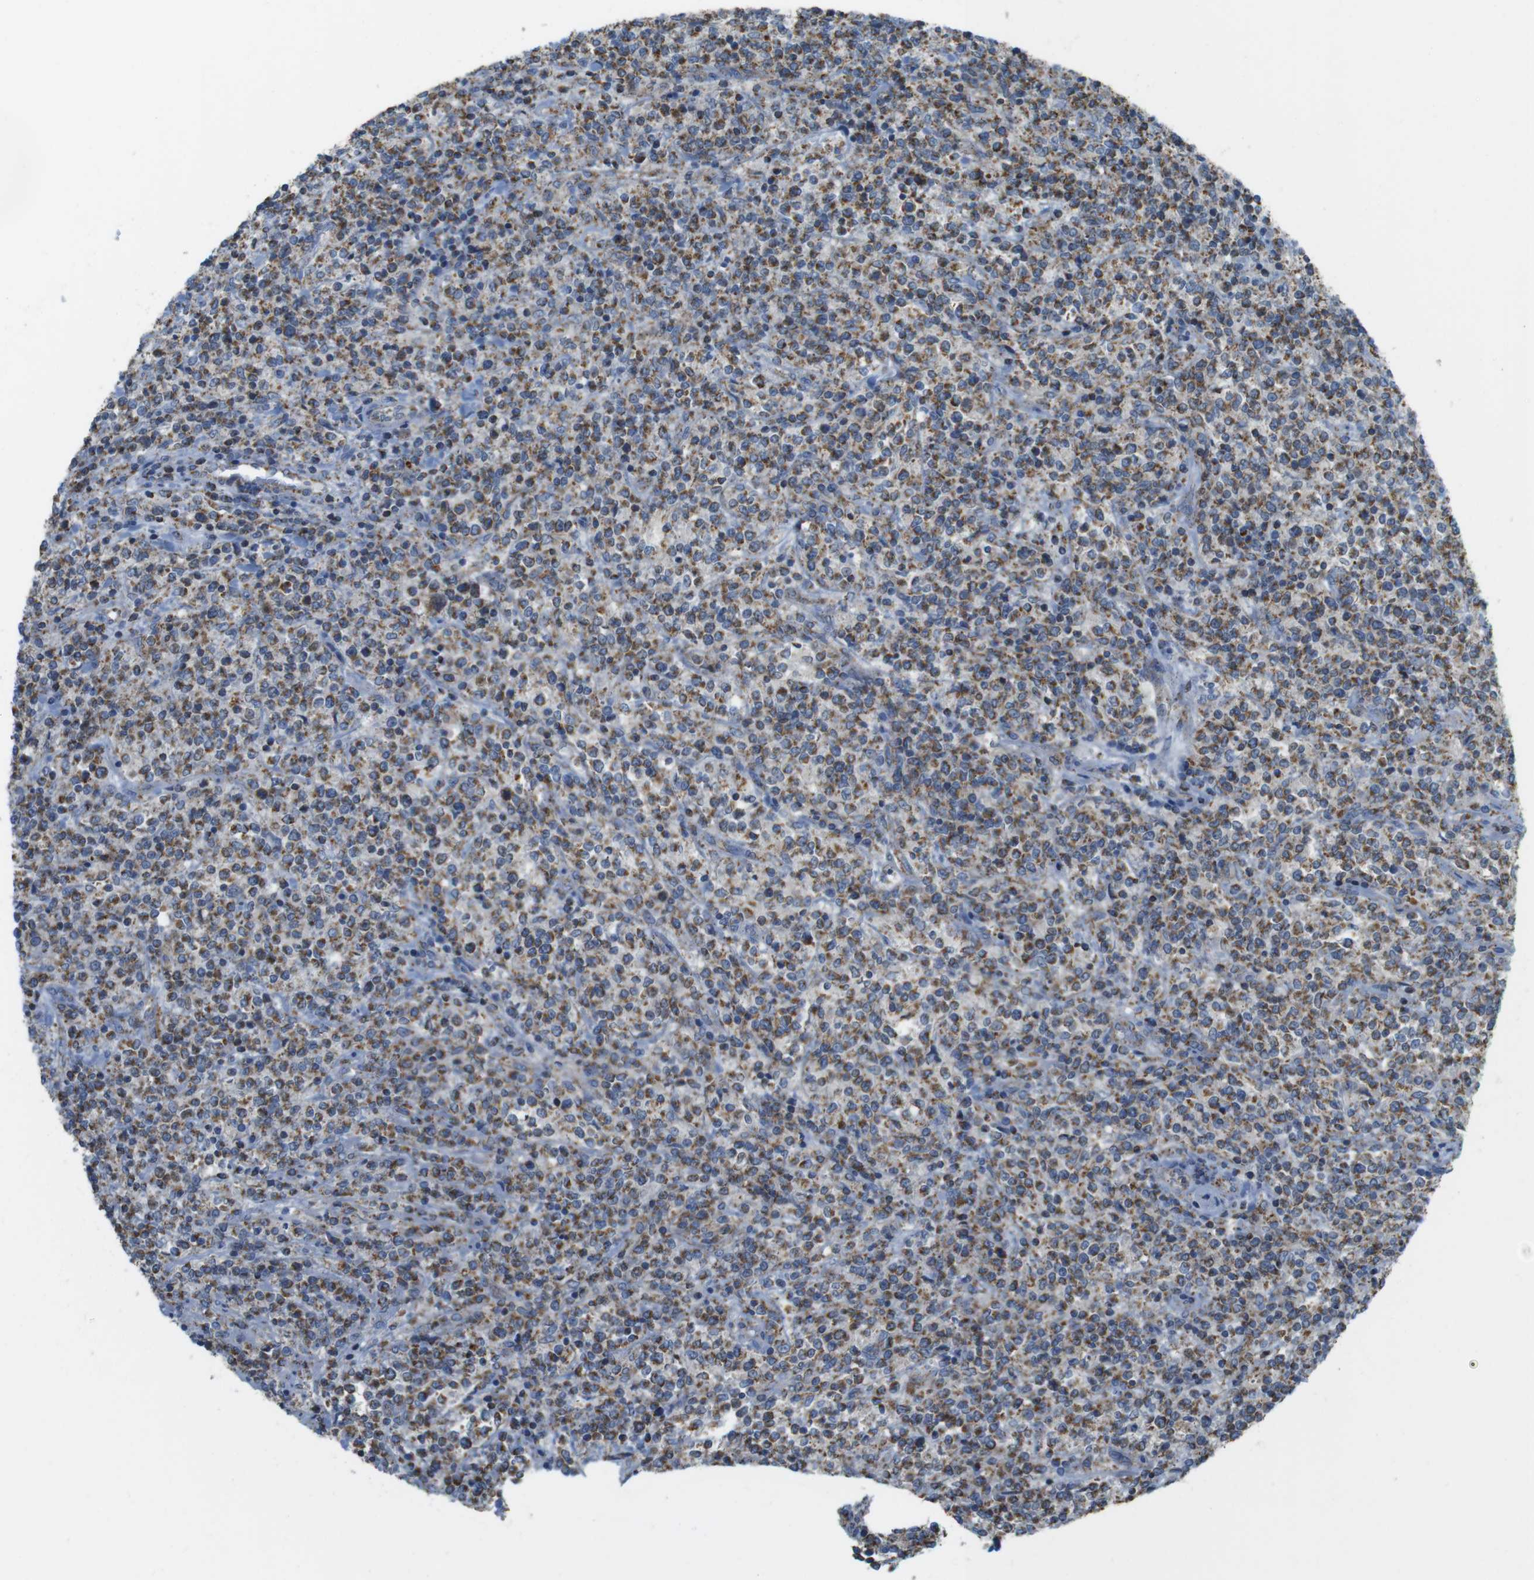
{"staining": {"intensity": "moderate", "quantity": "25%-75%", "location": "cytoplasmic/membranous"}, "tissue": "lymphoma", "cell_type": "Tumor cells", "image_type": "cancer", "snomed": [{"axis": "morphology", "description": "Malignant lymphoma, non-Hodgkin's type, High grade"}, {"axis": "topography", "description": "Soft tissue"}], "caption": "The photomicrograph displays immunohistochemical staining of lymphoma. There is moderate cytoplasmic/membranous expression is appreciated in about 25%-75% of tumor cells.", "gene": "GRIK2", "patient": {"sex": "male", "age": 18}}